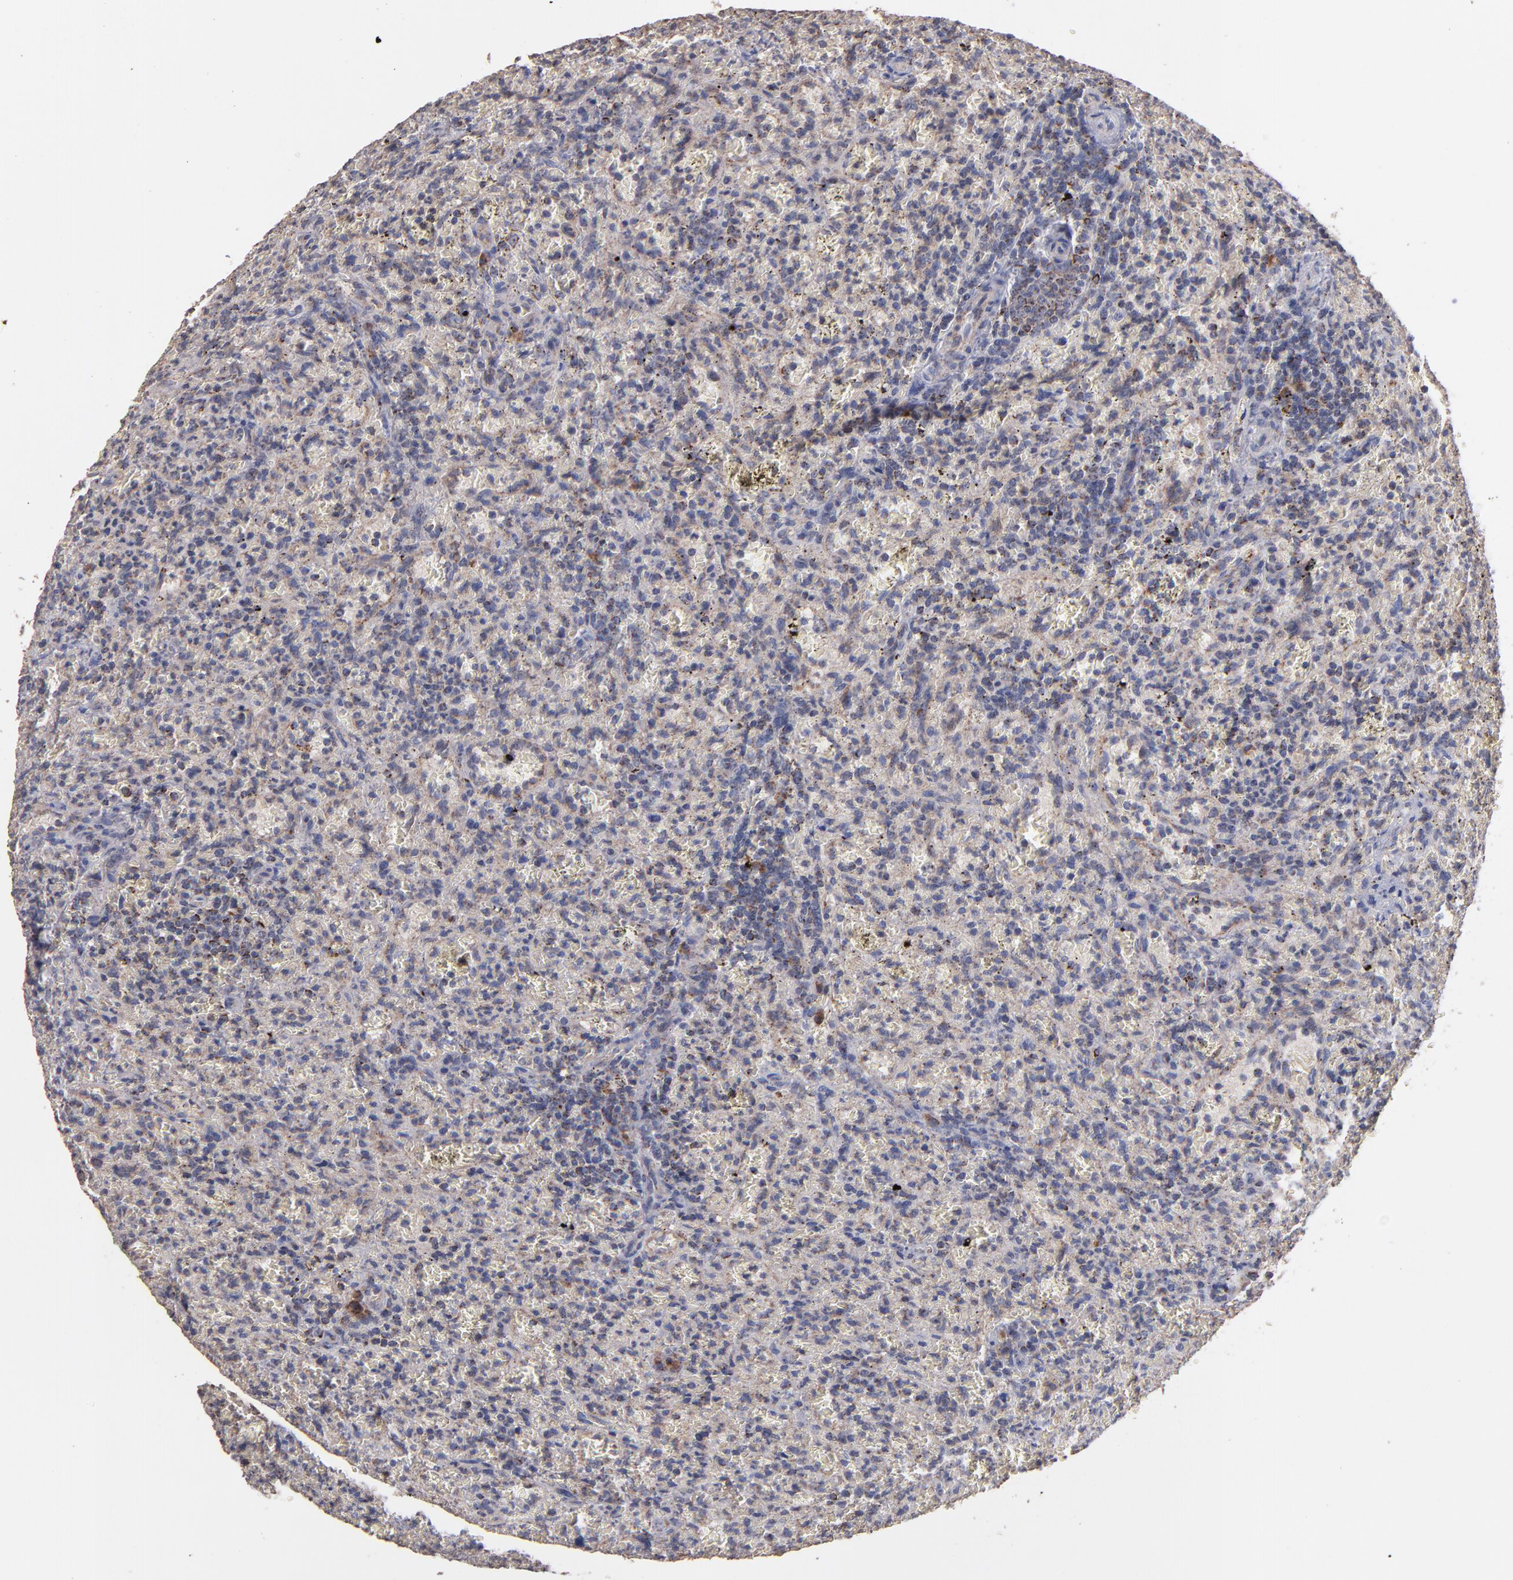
{"staining": {"intensity": "moderate", "quantity": "<25%", "location": "cytoplasmic/membranous"}, "tissue": "lymphoma", "cell_type": "Tumor cells", "image_type": "cancer", "snomed": [{"axis": "morphology", "description": "Malignant lymphoma, non-Hodgkin's type, Low grade"}, {"axis": "topography", "description": "Spleen"}], "caption": "Malignant lymphoma, non-Hodgkin's type (low-grade) was stained to show a protein in brown. There is low levels of moderate cytoplasmic/membranous expression in about <25% of tumor cells.", "gene": "DIABLO", "patient": {"sex": "female", "age": 64}}